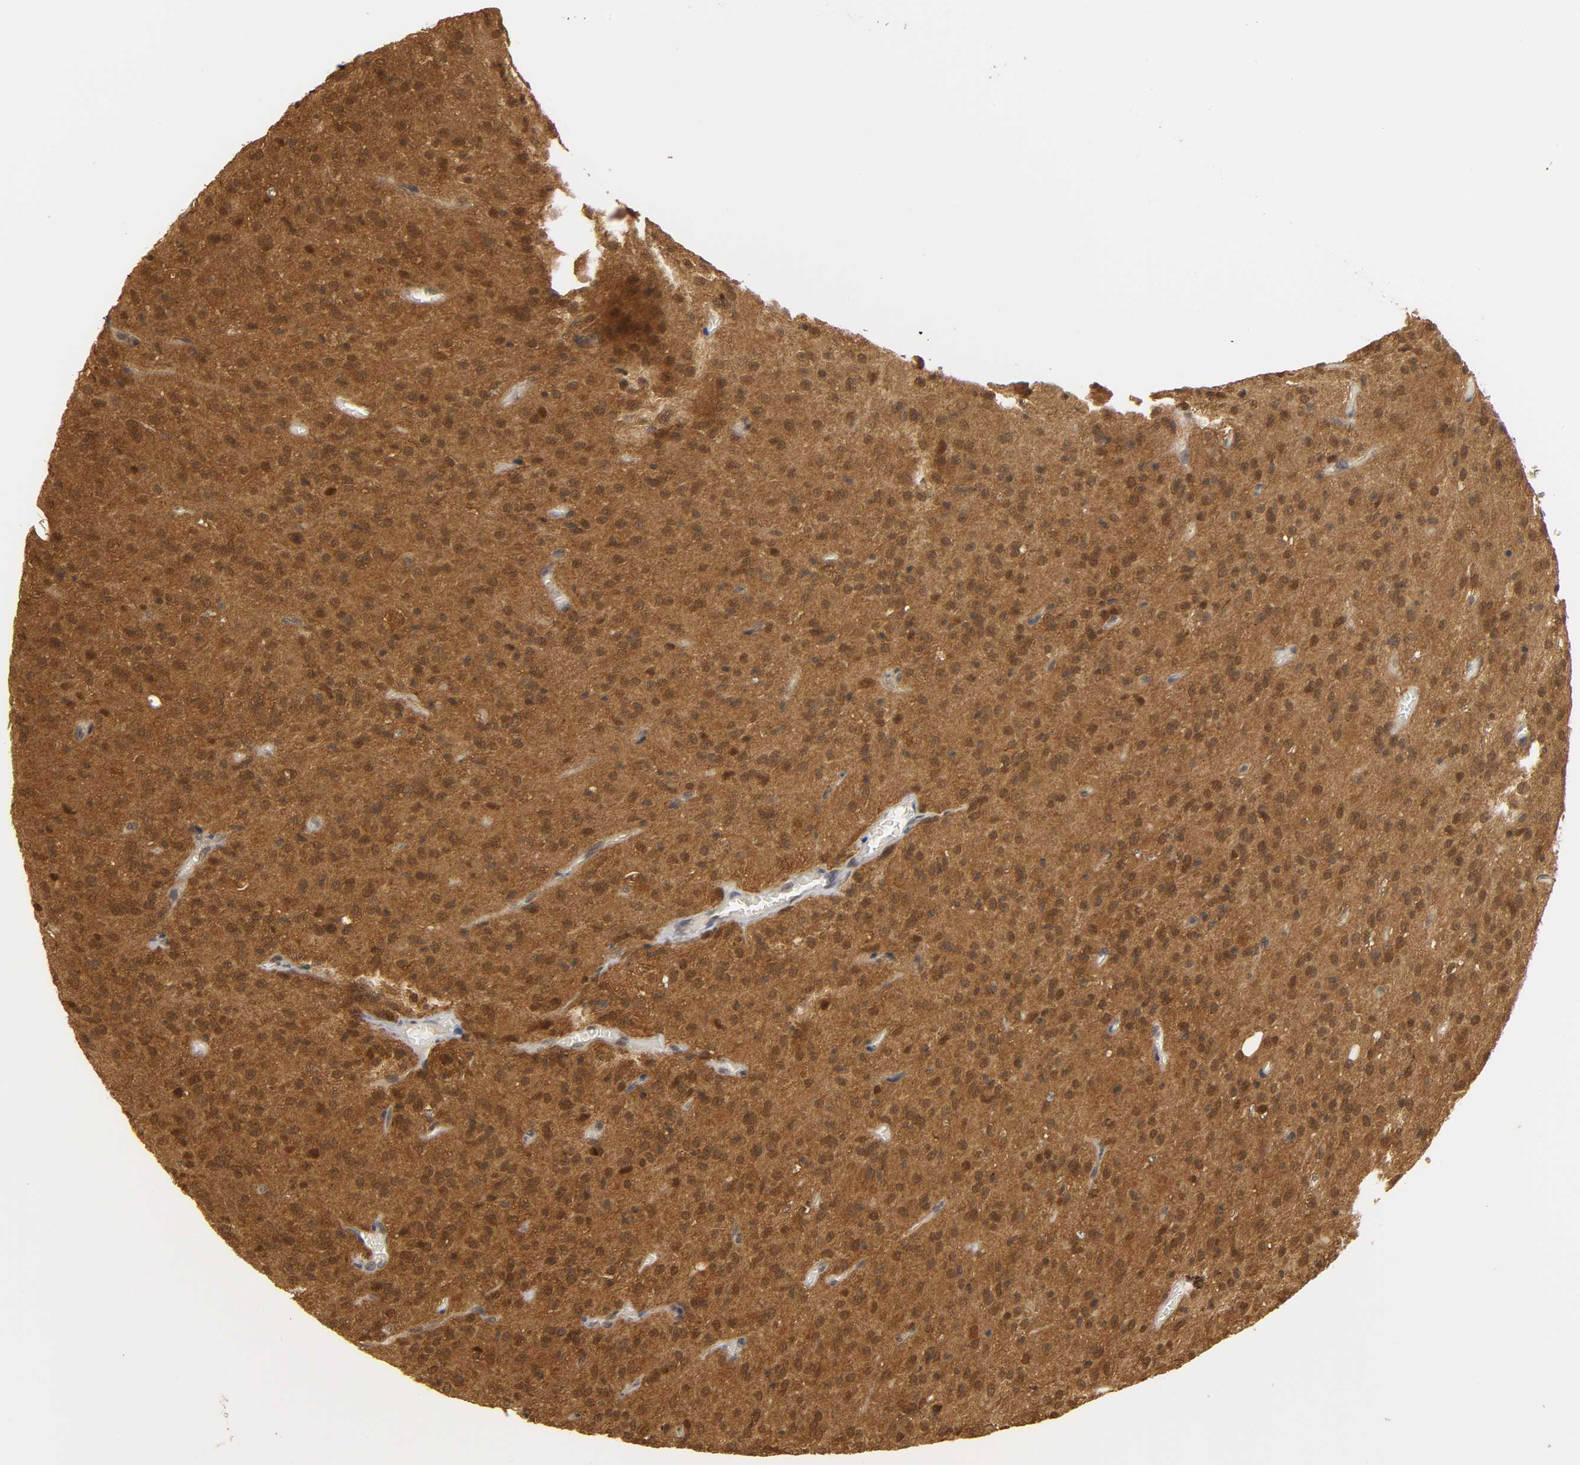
{"staining": {"intensity": "strong", "quantity": ">75%", "location": "cytoplasmic/membranous,nuclear"}, "tissue": "glioma", "cell_type": "Tumor cells", "image_type": "cancer", "snomed": [{"axis": "morphology", "description": "Glioma, malignant, High grade"}, {"axis": "topography", "description": "Brain"}], "caption": "The immunohistochemical stain shows strong cytoplasmic/membranous and nuclear expression in tumor cells of high-grade glioma (malignant) tissue.", "gene": "PARK7", "patient": {"sex": "female", "age": 59}}